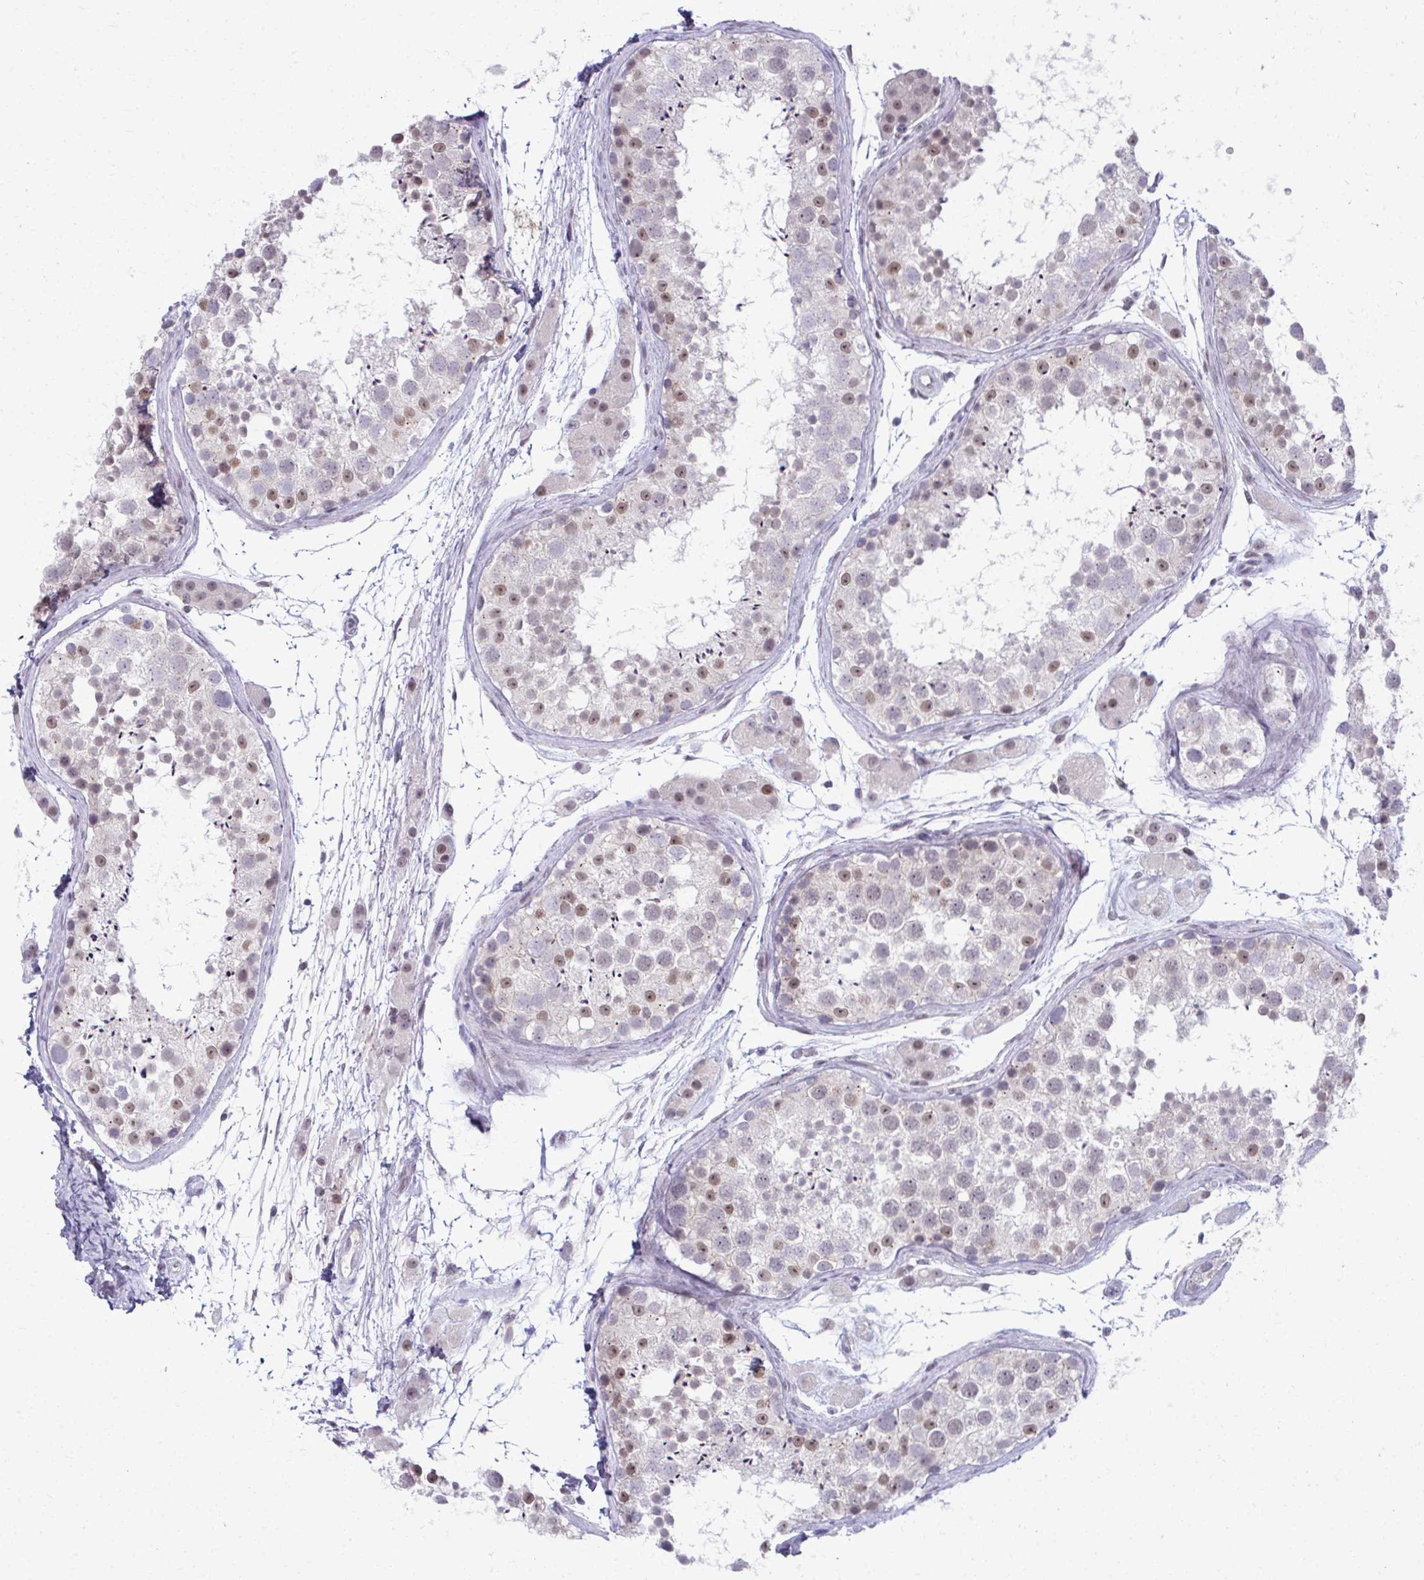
{"staining": {"intensity": "weak", "quantity": "25%-75%", "location": "nuclear"}, "tissue": "testis", "cell_type": "Cells in seminiferous ducts", "image_type": "normal", "snomed": [{"axis": "morphology", "description": "Normal tissue, NOS"}, {"axis": "topography", "description": "Testis"}], "caption": "Testis stained for a protein shows weak nuclear positivity in cells in seminiferous ducts.", "gene": "MAF1", "patient": {"sex": "male", "age": 41}}